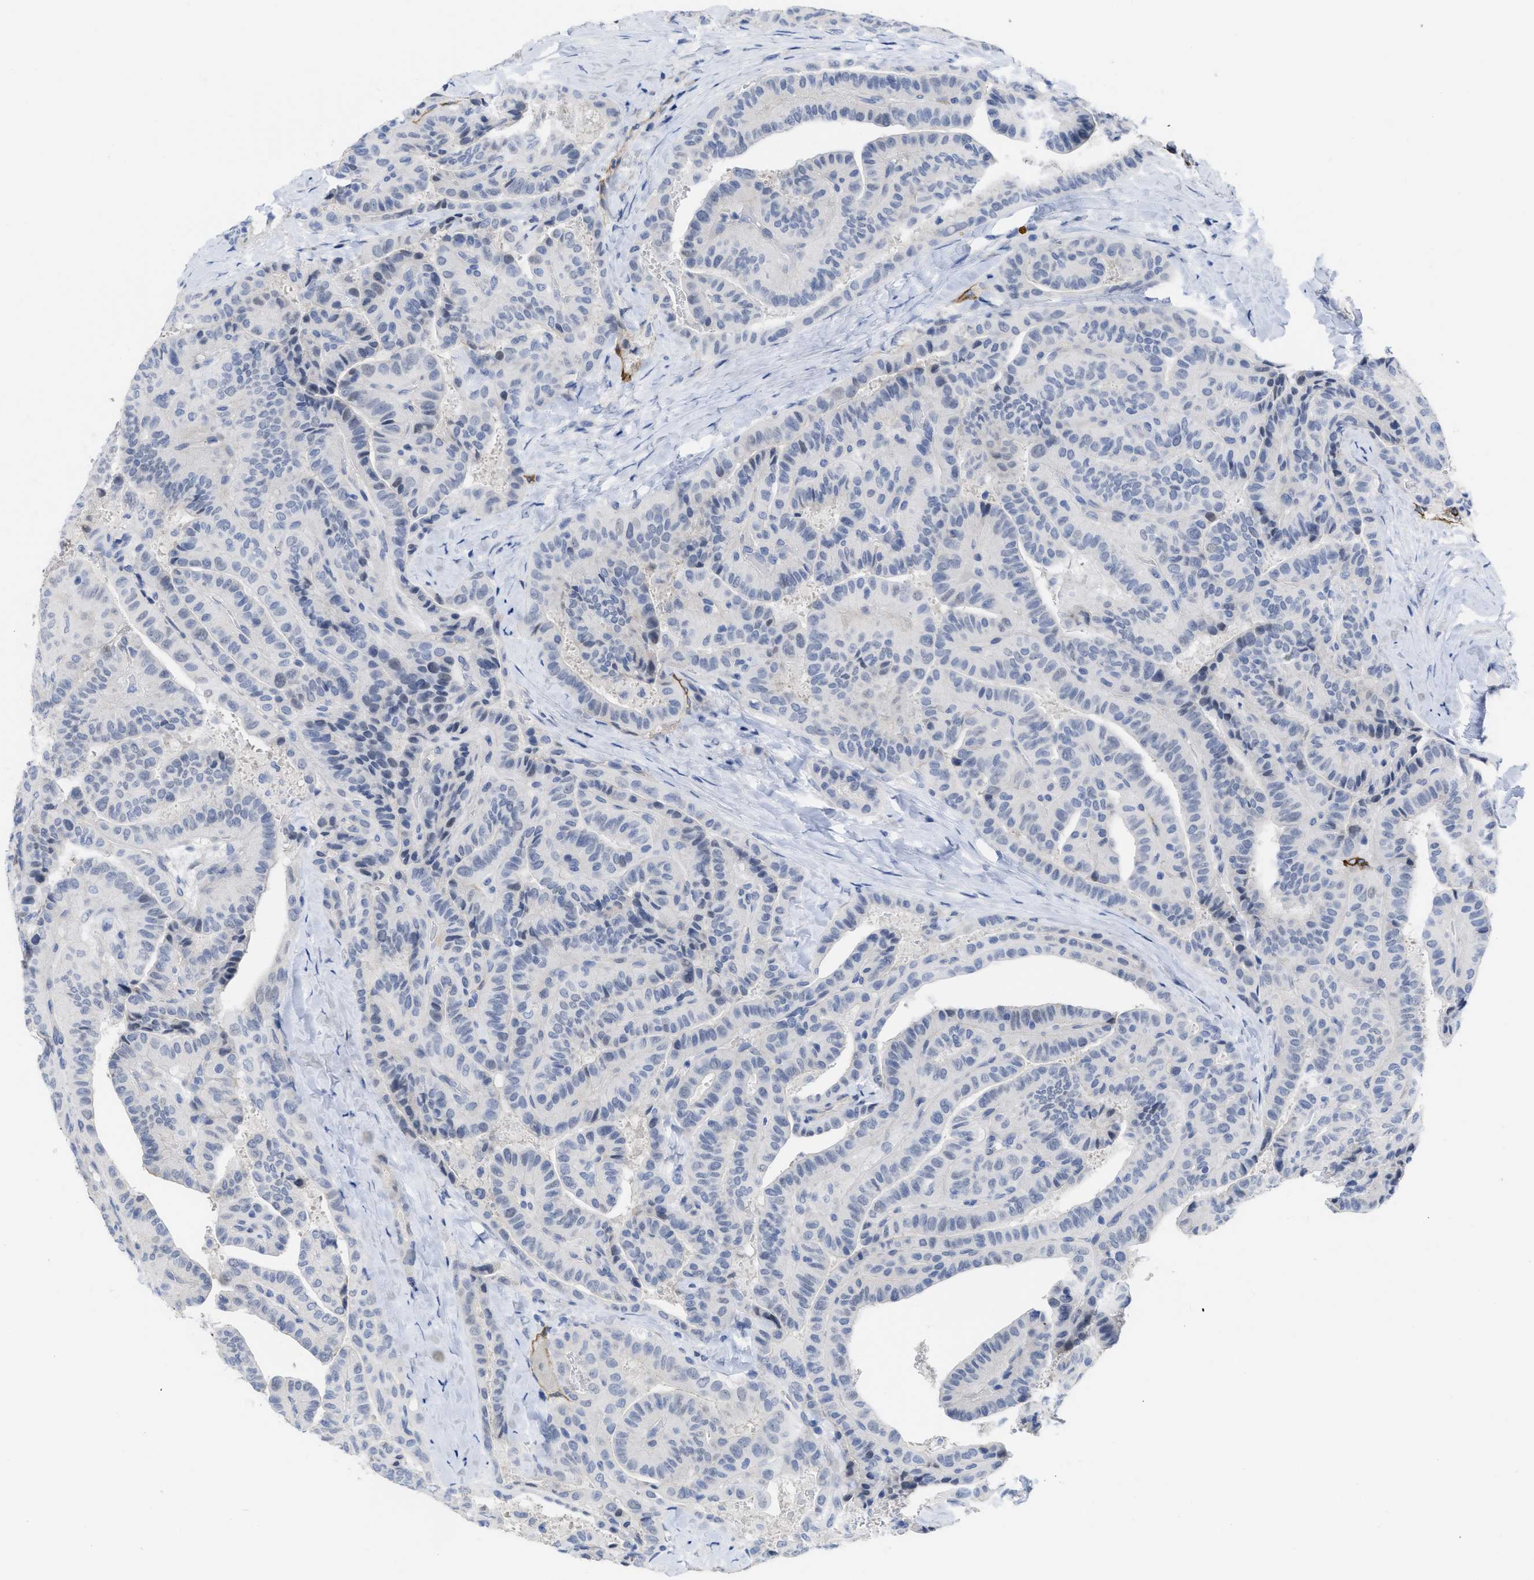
{"staining": {"intensity": "negative", "quantity": "none", "location": "none"}, "tissue": "thyroid cancer", "cell_type": "Tumor cells", "image_type": "cancer", "snomed": [{"axis": "morphology", "description": "Papillary adenocarcinoma, NOS"}, {"axis": "topography", "description": "Thyroid gland"}], "caption": "Human thyroid cancer stained for a protein using immunohistochemistry (IHC) exhibits no expression in tumor cells.", "gene": "ACKR1", "patient": {"sex": "male", "age": 77}}